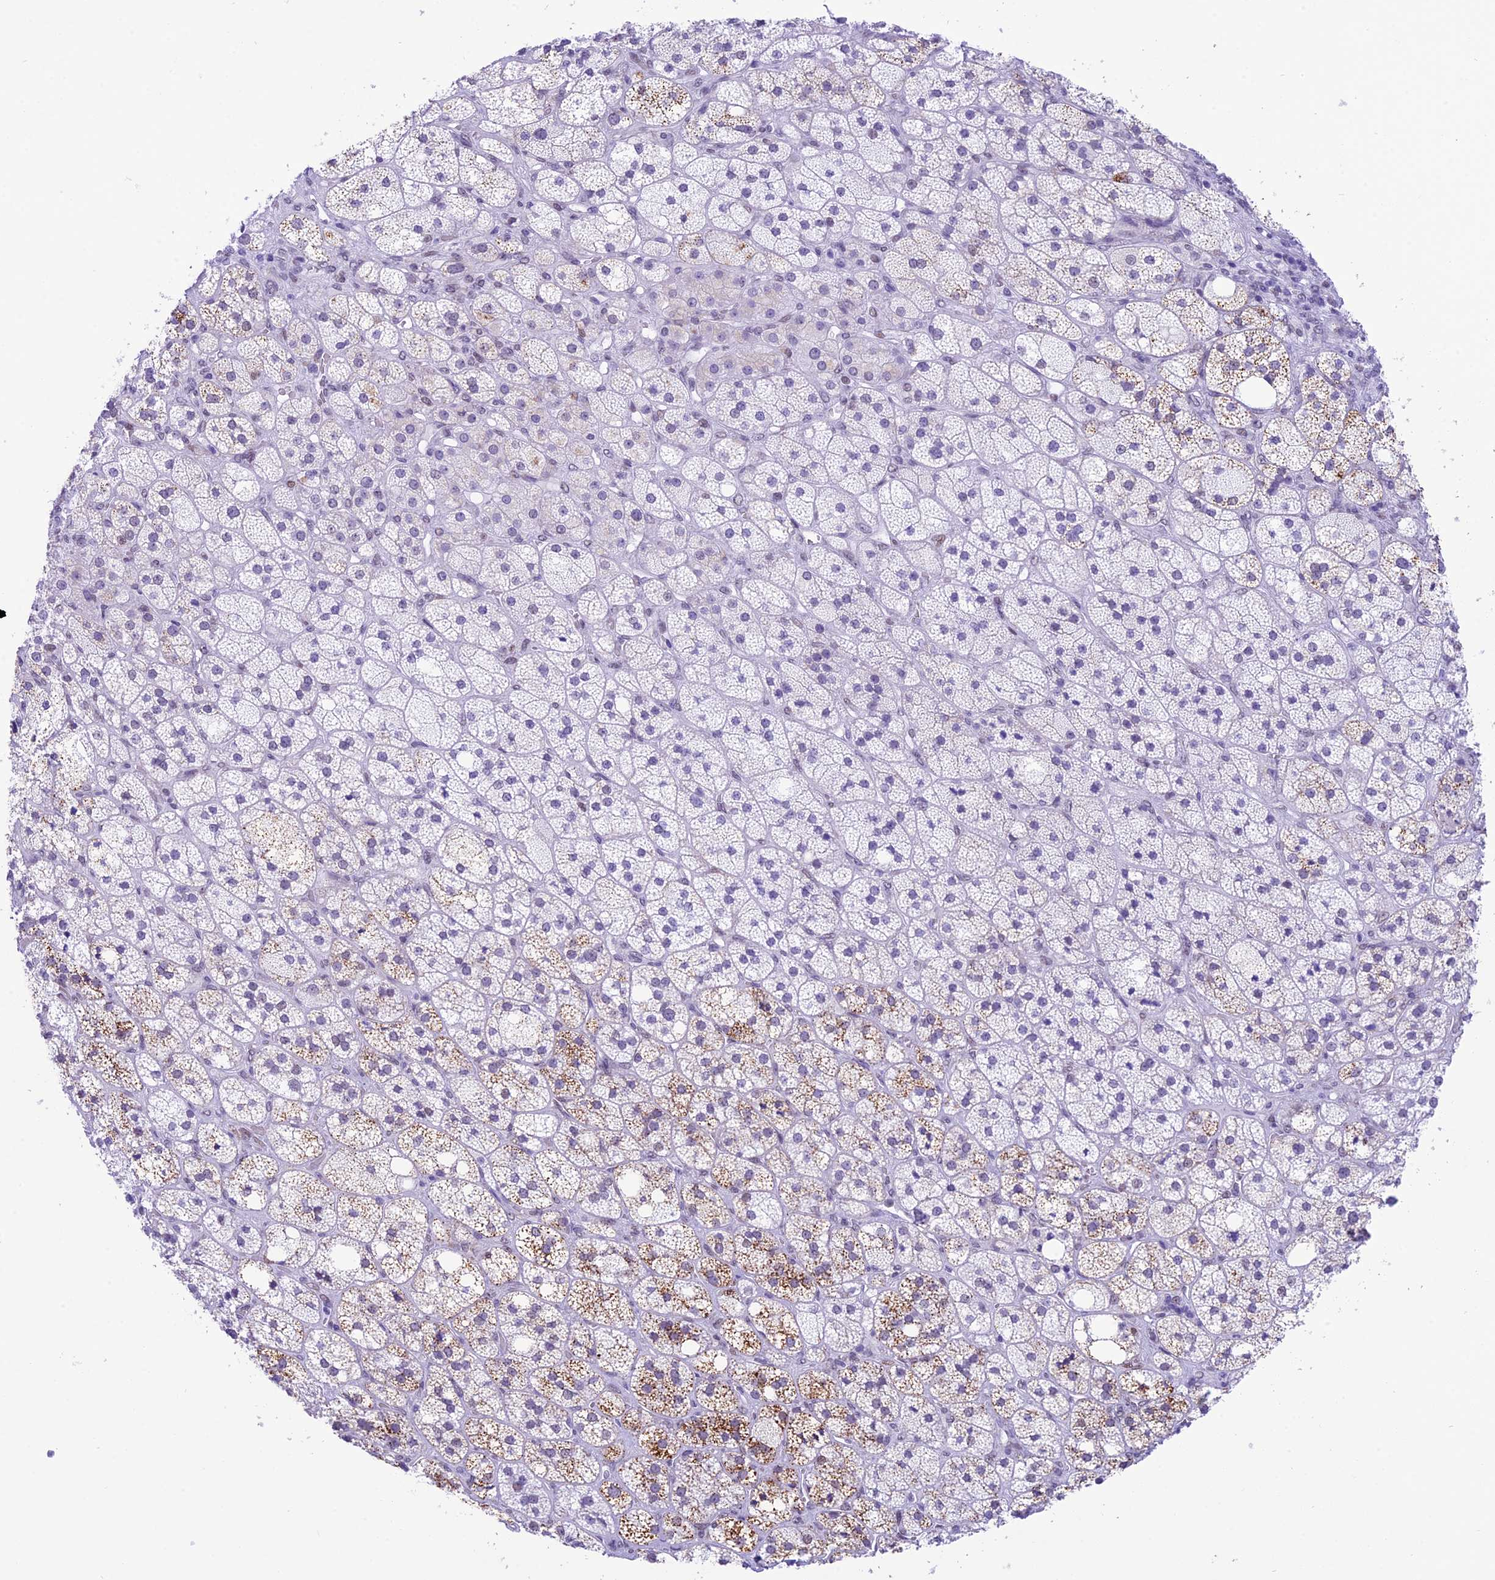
{"staining": {"intensity": "moderate", "quantity": "<25%", "location": "cytoplasmic/membranous,nuclear"}, "tissue": "adrenal gland", "cell_type": "Glandular cells", "image_type": "normal", "snomed": [{"axis": "morphology", "description": "Normal tissue, NOS"}, {"axis": "topography", "description": "Adrenal gland"}], "caption": "A photomicrograph of adrenal gland stained for a protein displays moderate cytoplasmic/membranous,nuclear brown staining in glandular cells. The staining was performed using DAB, with brown indicating positive protein expression. Nuclei are stained blue with hematoxylin.", "gene": "RPS6KB1", "patient": {"sex": "male", "age": 61}}